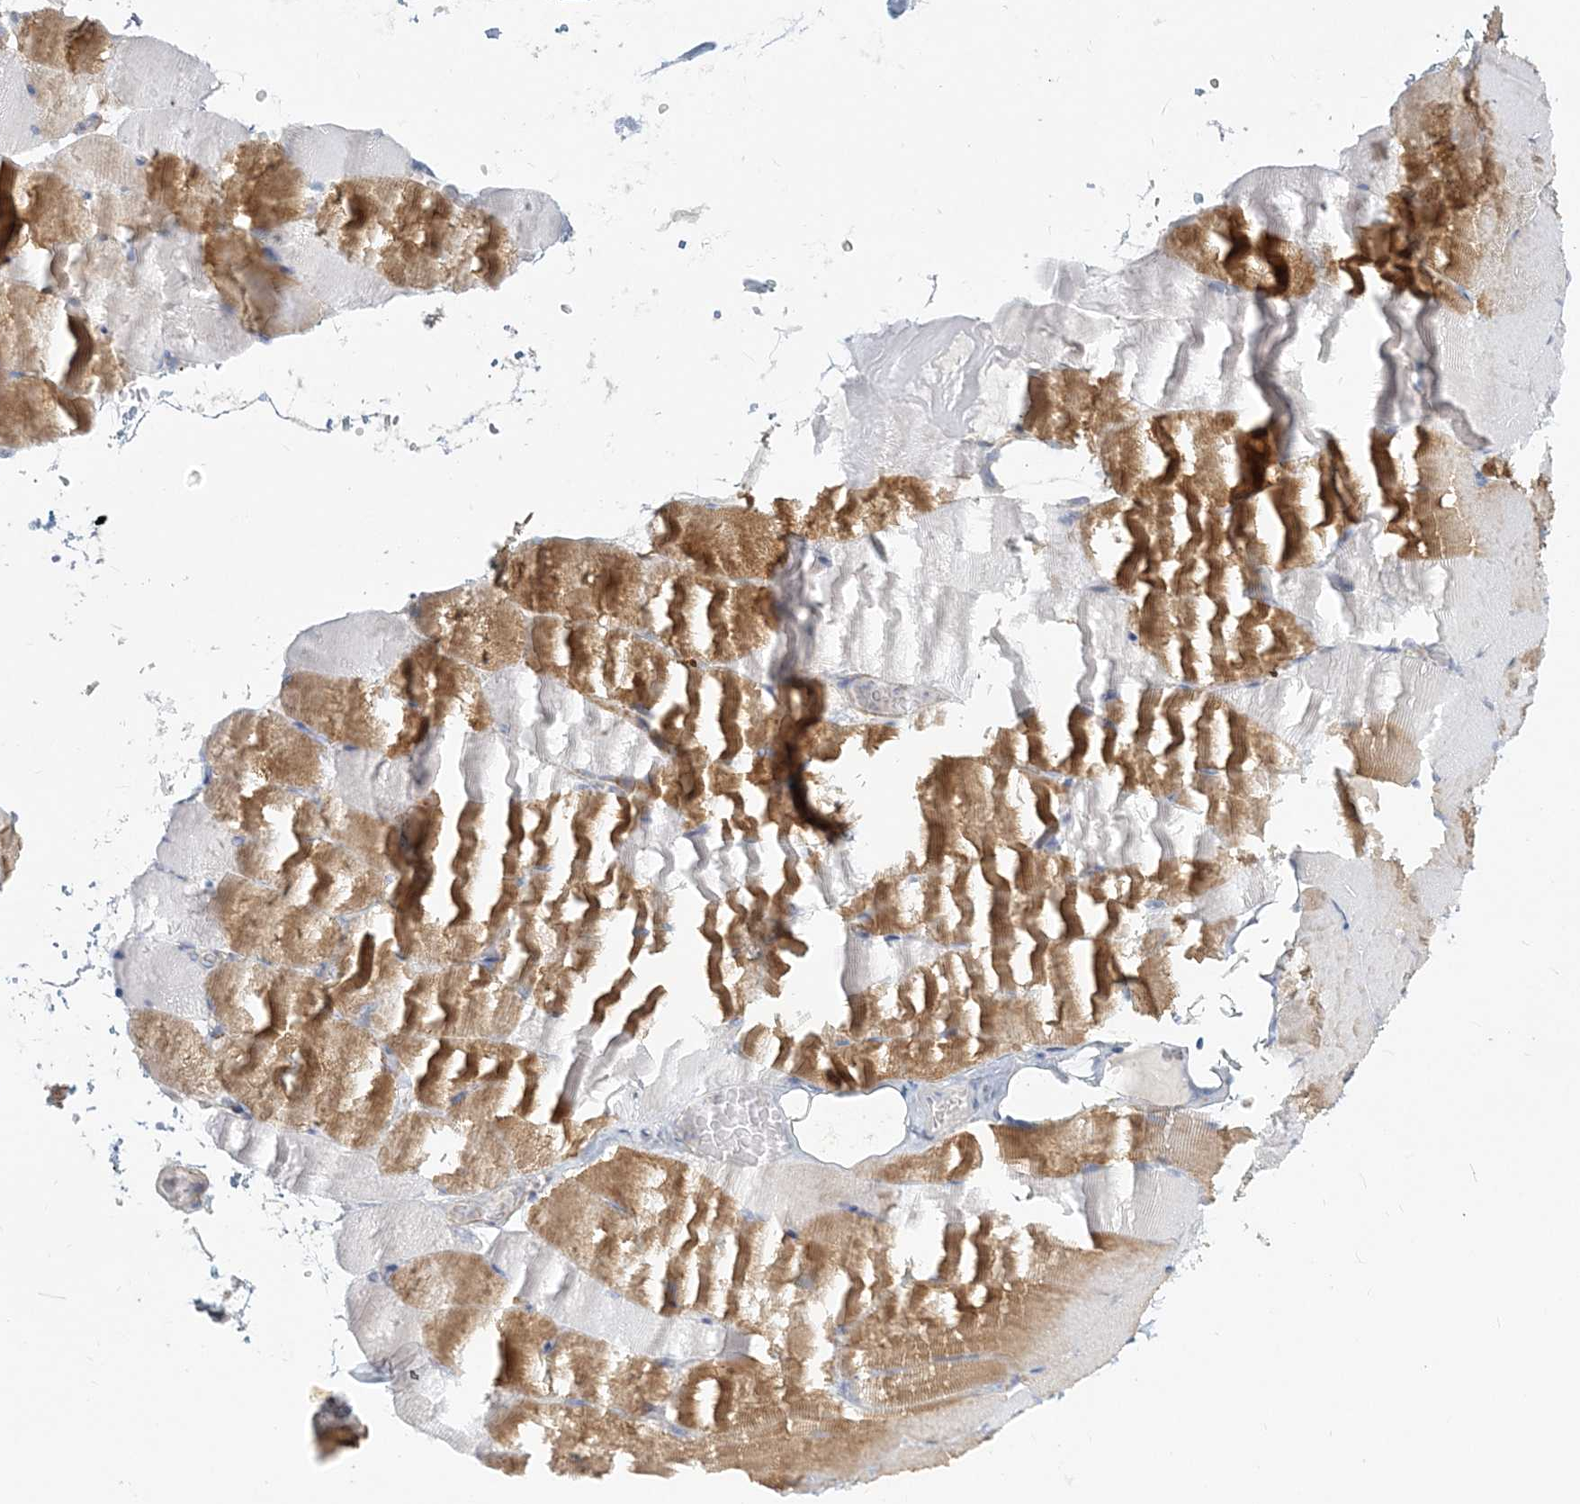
{"staining": {"intensity": "moderate", "quantity": "25%-75%", "location": "cytoplasmic/membranous"}, "tissue": "skeletal muscle", "cell_type": "Myocytes", "image_type": "normal", "snomed": [{"axis": "morphology", "description": "Normal tissue, NOS"}, {"axis": "topography", "description": "Skeletal muscle"}, {"axis": "topography", "description": "Parathyroid gland"}], "caption": "This is a photomicrograph of IHC staining of benign skeletal muscle, which shows moderate staining in the cytoplasmic/membranous of myocytes.", "gene": "GMPPA", "patient": {"sex": "female", "age": 37}}